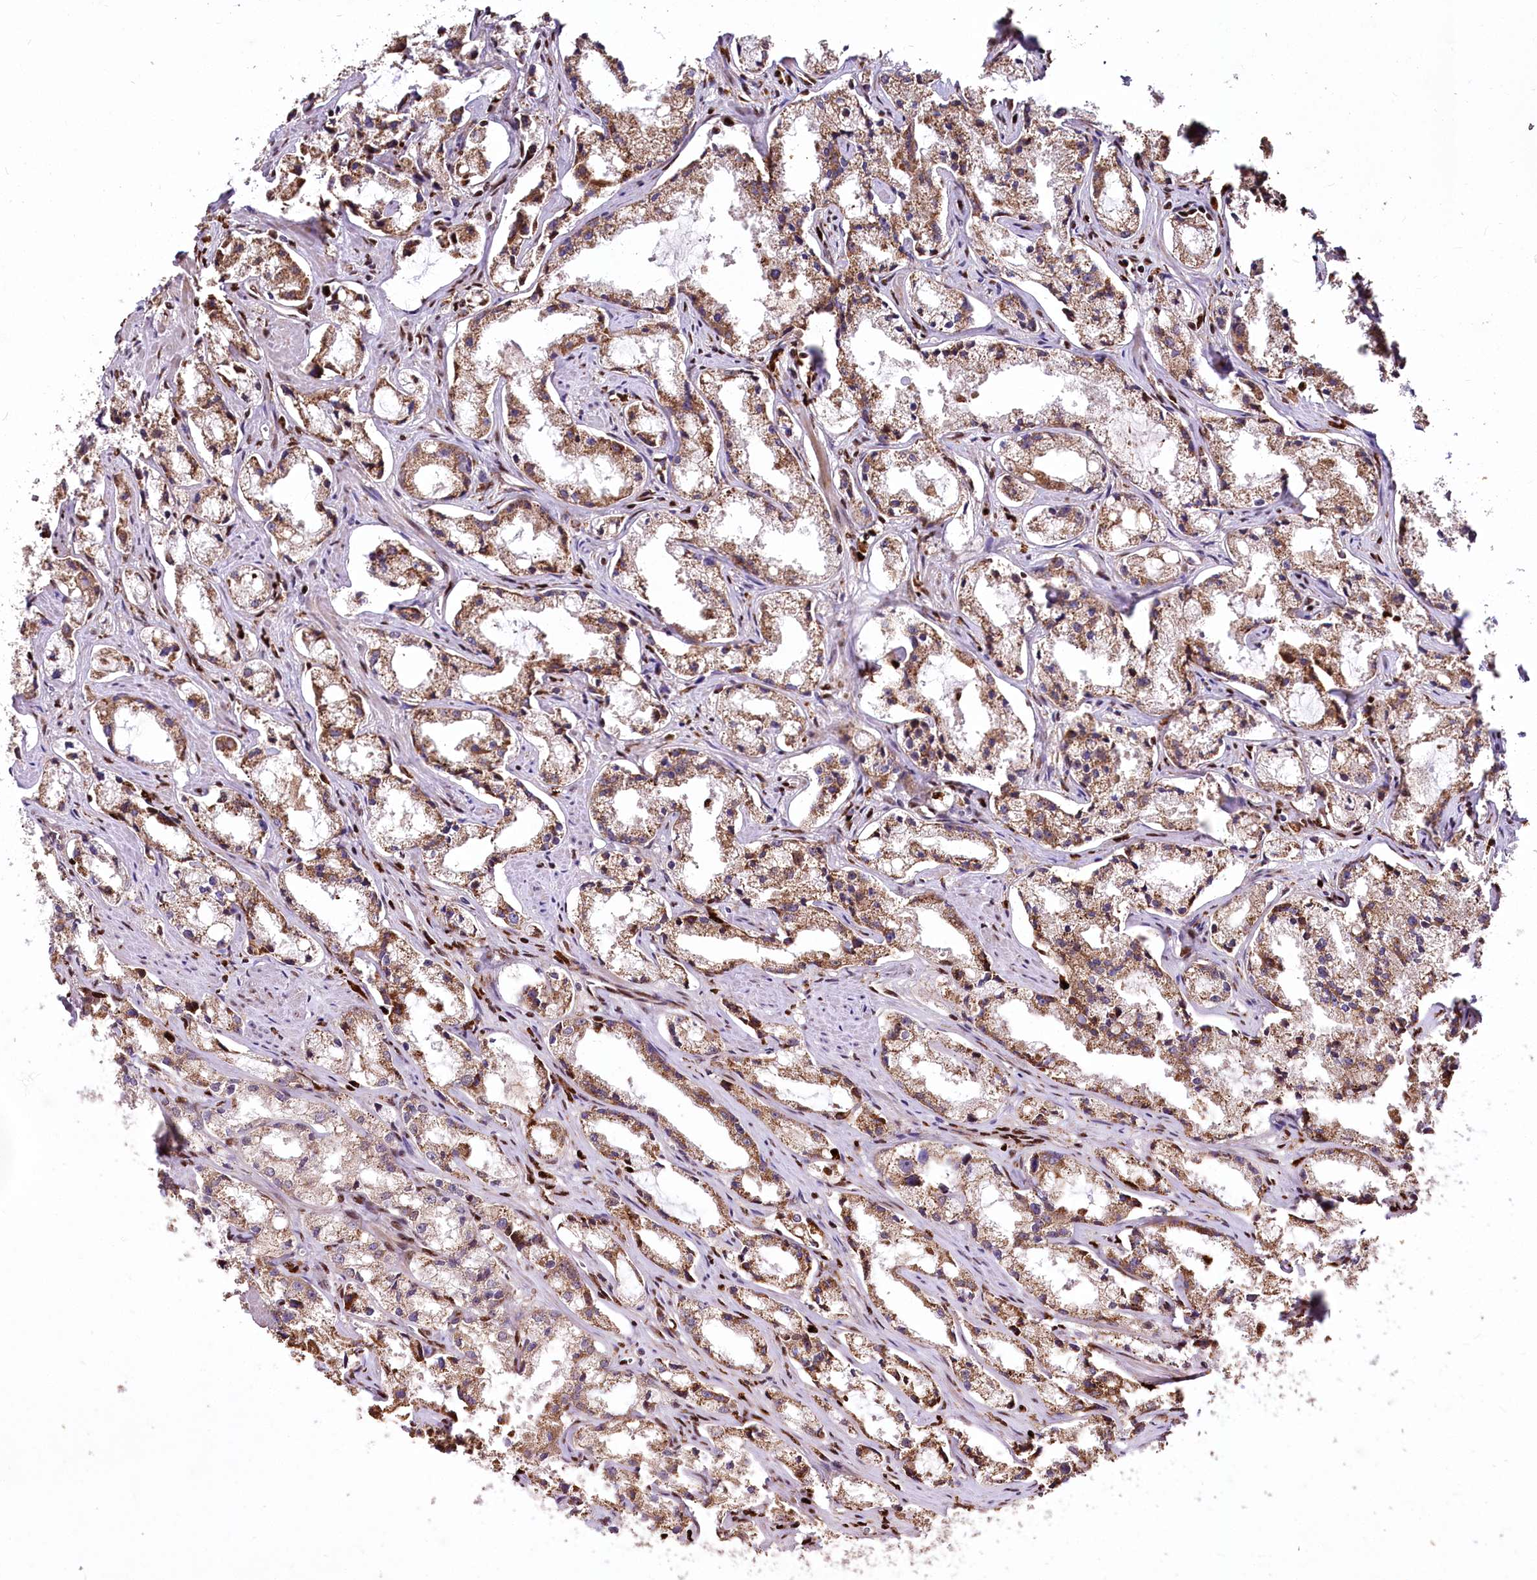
{"staining": {"intensity": "moderate", "quantity": "25%-75%", "location": "cytoplasmic/membranous"}, "tissue": "prostate cancer", "cell_type": "Tumor cells", "image_type": "cancer", "snomed": [{"axis": "morphology", "description": "Adenocarcinoma, High grade"}, {"axis": "topography", "description": "Prostate"}], "caption": "Protein analysis of prostate cancer (adenocarcinoma (high-grade)) tissue reveals moderate cytoplasmic/membranous staining in approximately 25%-75% of tumor cells.", "gene": "FIGN", "patient": {"sex": "male", "age": 66}}